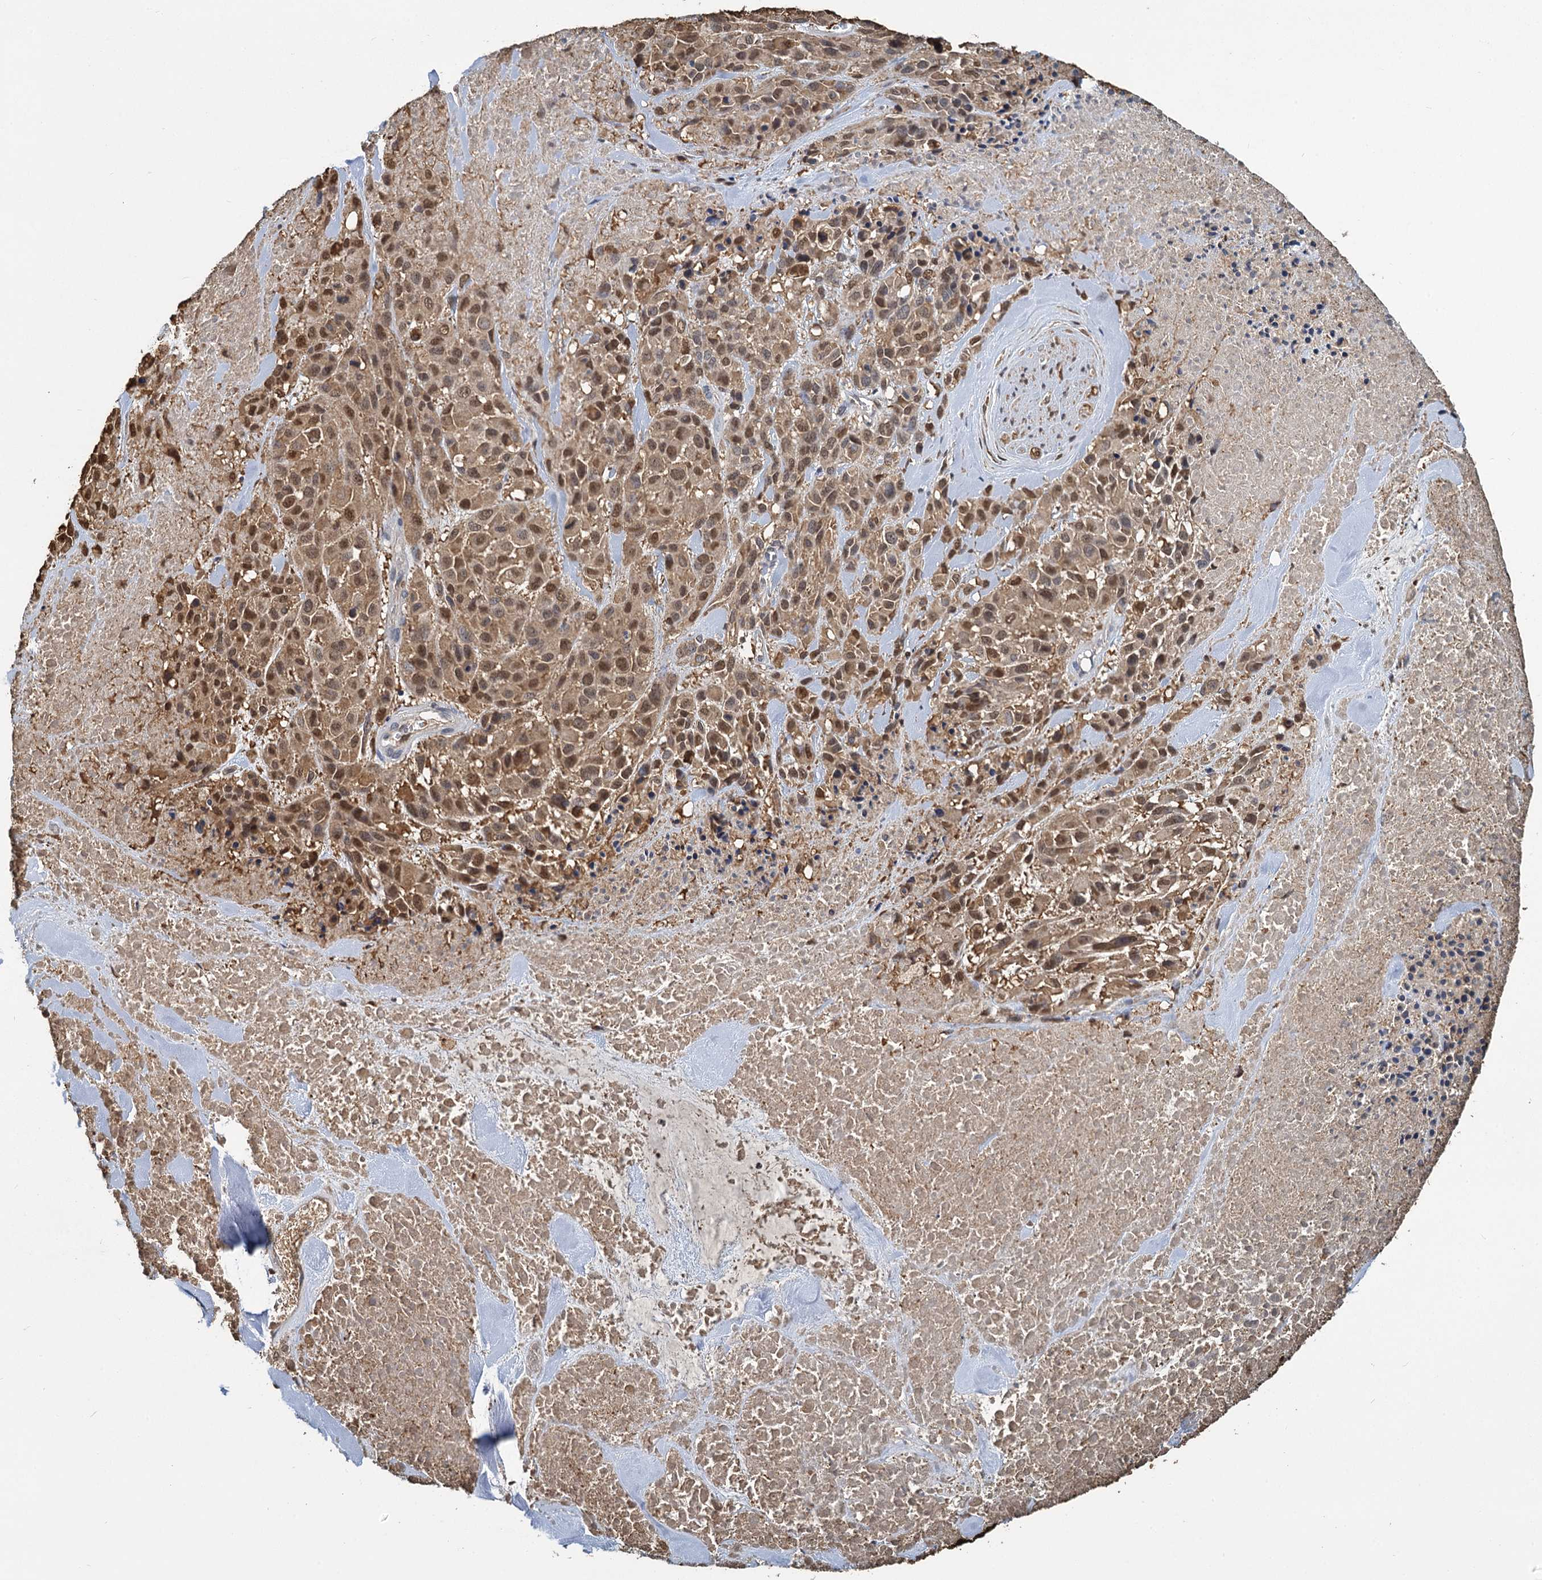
{"staining": {"intensity": "moderate", "quantity": ">75%", "location": "cytoplasmic/membranous,nuclear"}, "tissue": "melanoma", "cell_type": "Tumor cells", "image_type": "cancer", "snomed": [{"axis": "morphology", "description": "Malignant melanoma, Metastatic site"}, {"axis": "topography", "description": "Skin"}], "caption": "A brown stain highlights moderate cytoplasmic/membranous and nuclear staining of a protein in human malignant melanoma (metastatic site) tumor cells.", "gene": "S100A6", "patient": {"sex": "female", "age": 81}}